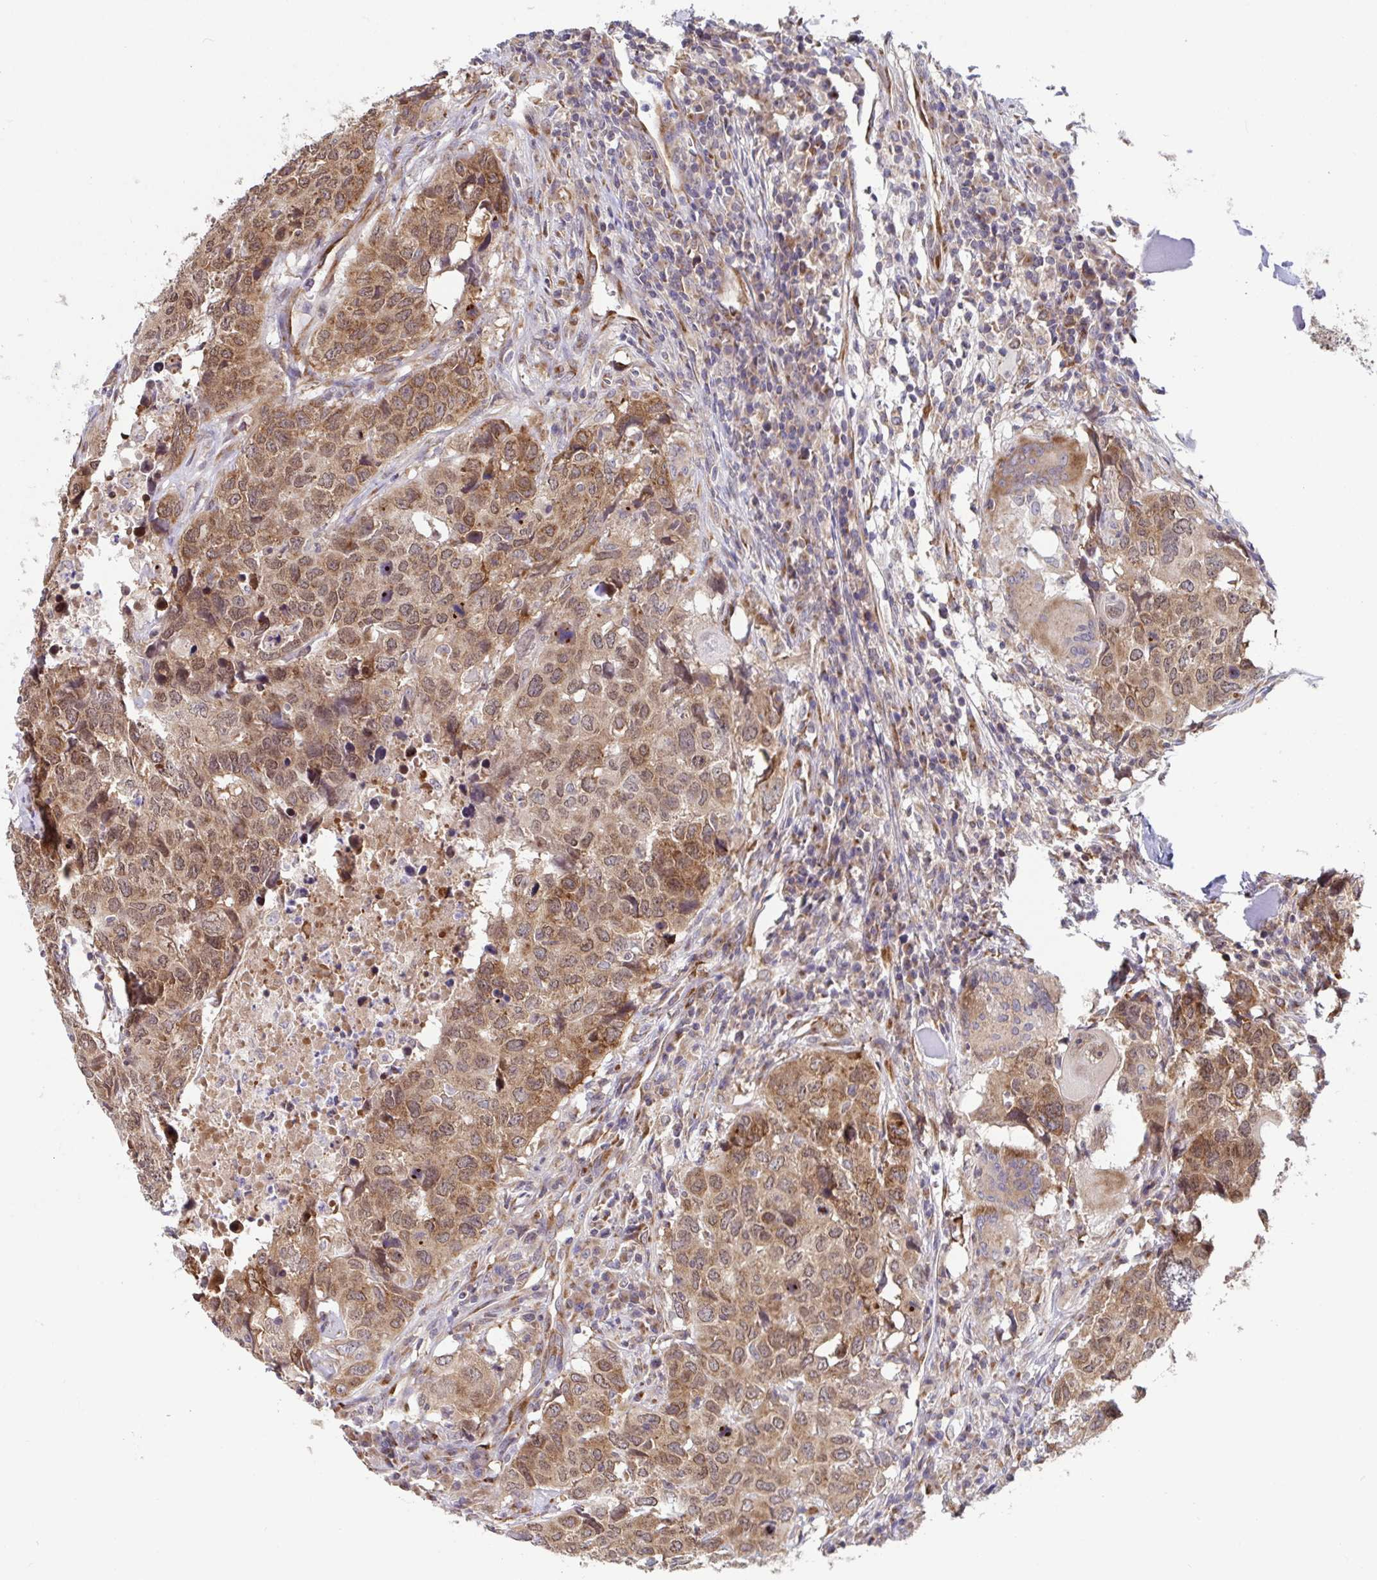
{"staining": {"intensity": "moderate", "quantity": ">75%", "location": "cytoplasmic/membranous"}, "tissue": "head and neck cancer", "cell_type": "Tumor cells", "image_type": "cancer", "snomed": [{"axis": "morphology", "description": "Normal tissue, NOS"}, {"axis": "morphology", "description": "Squamous cell carcinoma, NOS"}, {"axis": "topography", "description": "Skeletal muscle"}, {"axis": "topography", "description": "Vascular tissue"}, {"axis": "topography", "description": "Peripheral nerve tissue"}, {"axis": "topography", "description": "Head-Neck"}], "caption": "This is an image of immunohistochemistry staining of head and neck cancer (squamous cell carcinoma), which shows moderate staining in the cytoplasmic/membranous of tumor cells.", "gene": "ATP5MJ", "patient": {"sex": "male", "age": 66}}